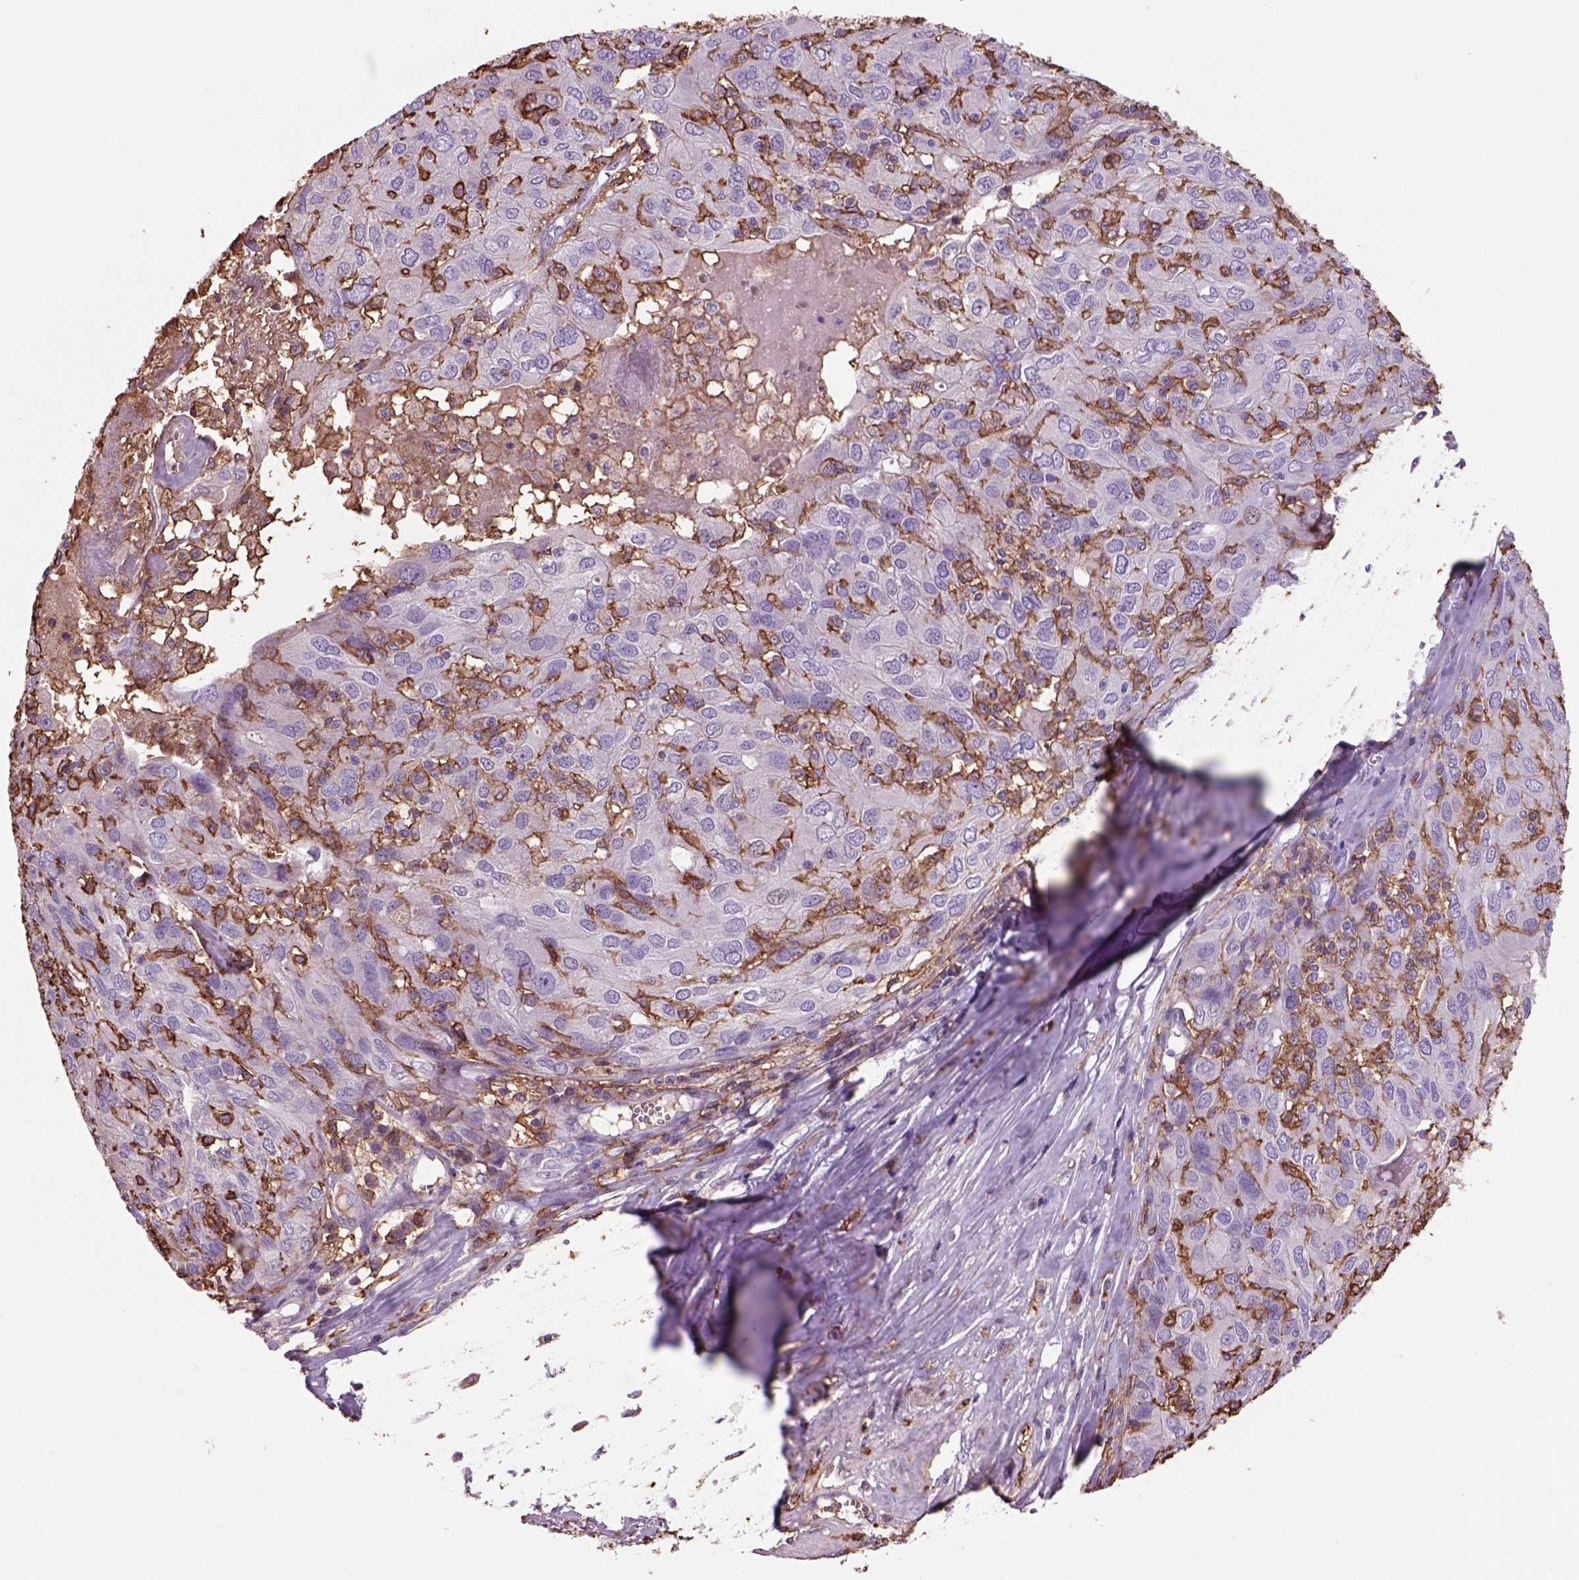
{"staining": {"intensity": "negative", "quantity": "none", "location": "none"}, "tissue": "ovarian cancer", "cell_type": "Tumor cells", "image_type": "cancer", "snomed": [{"axis": "morphology", "description": "Carcinoma, endometroid"}, {"axis": "topography", "description": "Ovary"}], "caption": "A micrograph of ovarian cancer stained for a protein exhibits no brown staining in tumor cells.", "gene": "CD14", "patient": {"sex": "female", "age": 50}}